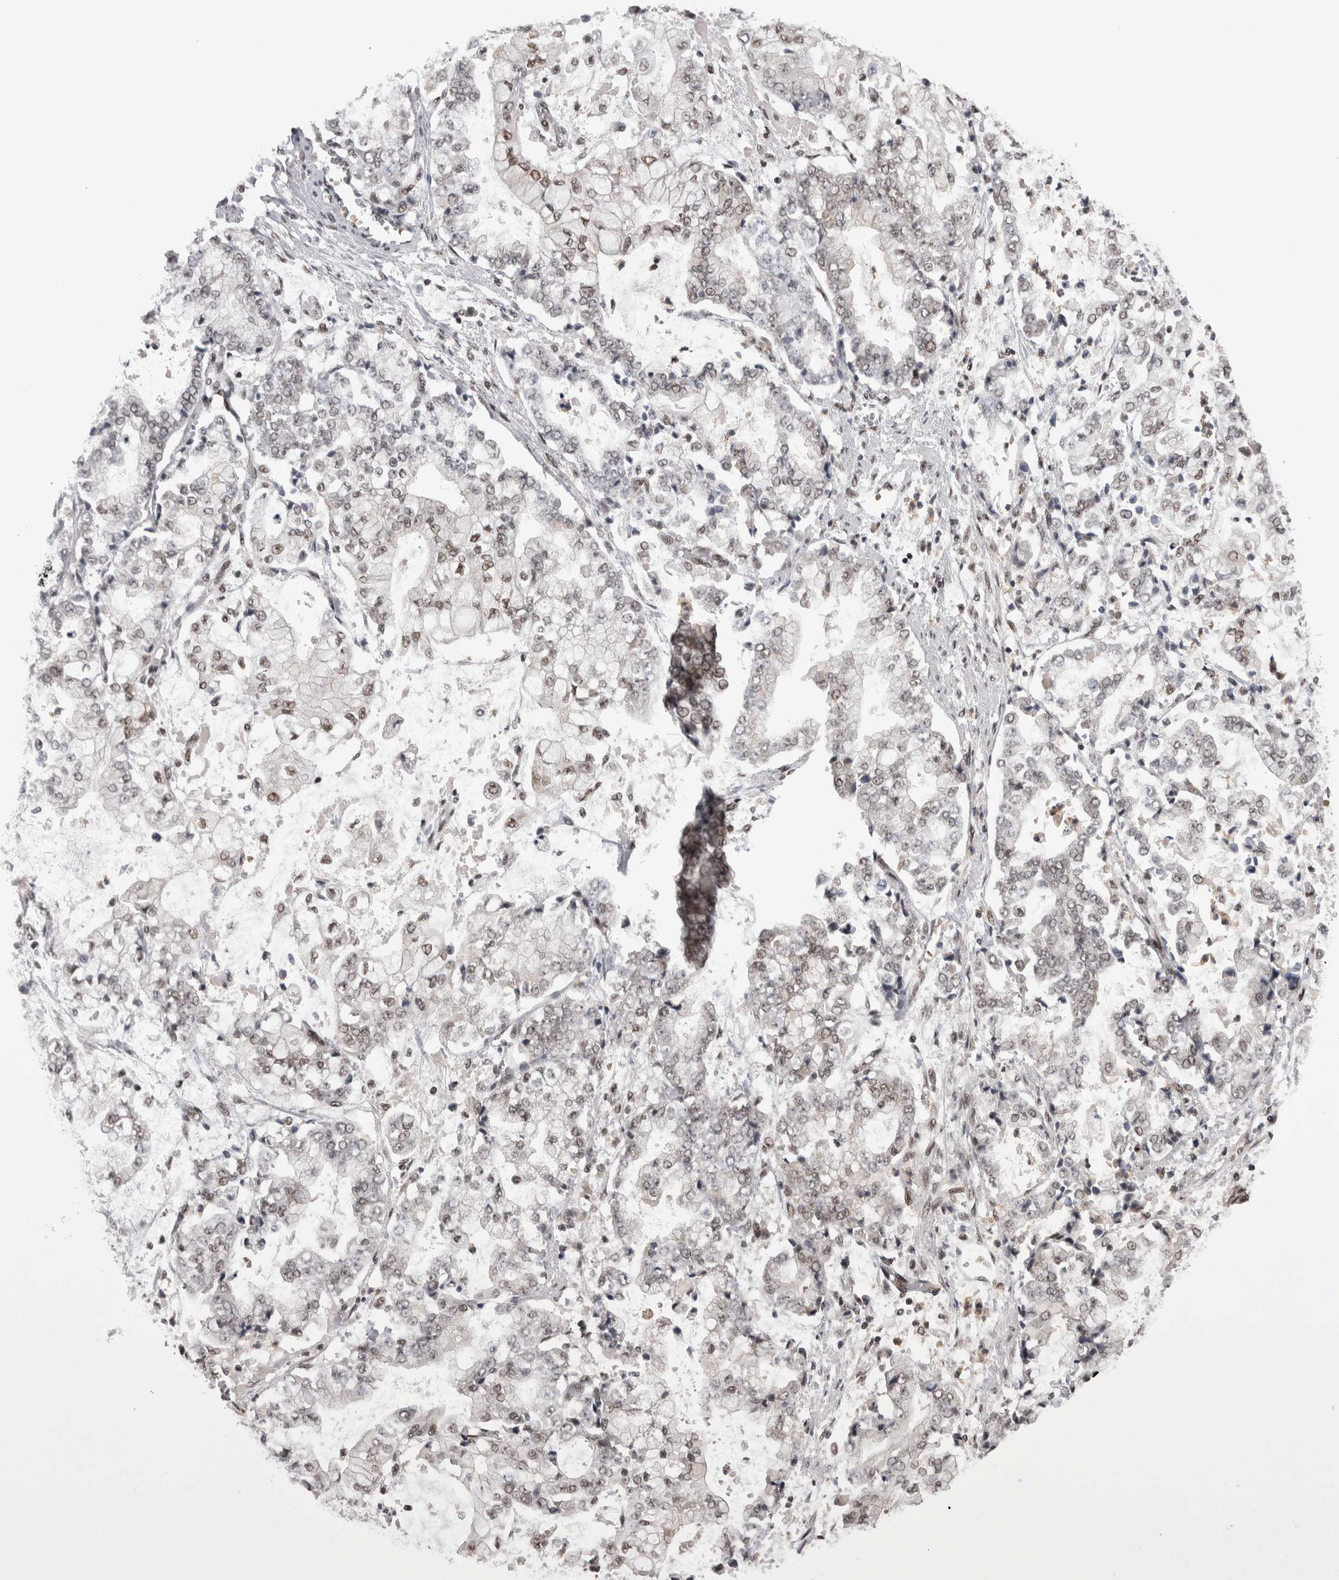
{"staining": {"intensity": "weak", "quantity": "25%-75%", "location": "nuclear"}, "tissue": "stomach cancer", "cell_type": "Tumor cells", "image_type": "cancer", "snomed": [{"axis": "morphology", "description": "Adenocarcinoma, NOS"}, {"axis": "topography", "description": "Stomach"}], "caption": "IHC photomicrograph of neoplastic tissue: human stomach cancer (adenocarcinoma) stained using immunohistochemistry demonstrates low levels of weak protein expression localized specifically in the nuclear of tumor cells, appearing as a nuclear brown color.", "gene": "DMTF1", "patient": {"sex": "male", "age": 76}}